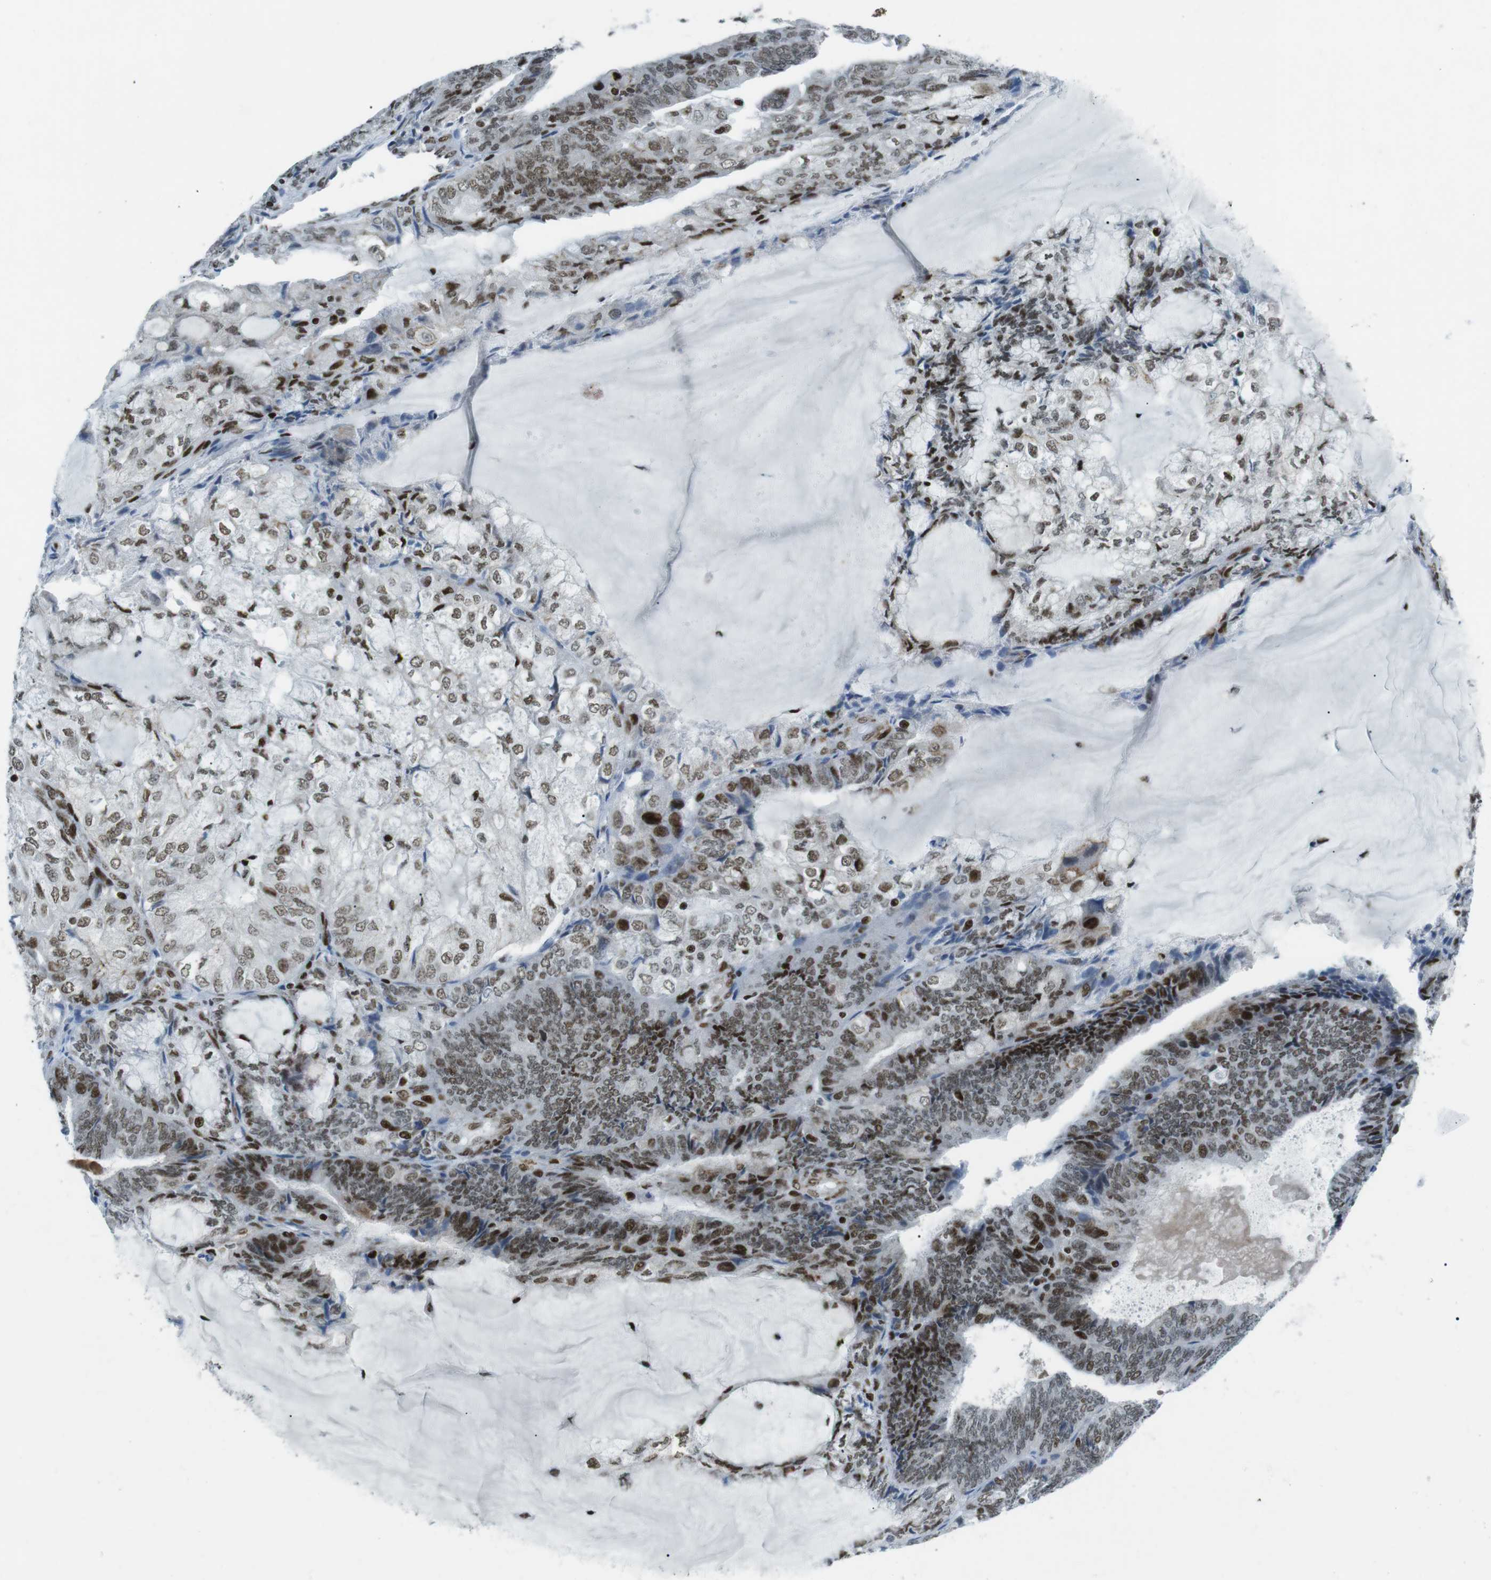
{"staining": {"intensity": "moderate", "quantity": ">75%", "location": "nuclear"}, "tissue": "endometrial cancer", "cell_type": "Tumor cells", "image_type": "cancer", "snomed": [{"axis": "morphology", "description": "Adenocarcinoma, NOS"}, {"axis": "topography", "description": "Endometrium"}], "caption": "There is medium levels of moderate nuclear staining in tumor cells of endometrial adenocarcinoma, as demonstrated by immunohistochemical staining (brown color).", "gene": "ARID1A", "patient": {"sex": "female", "age": 81}}